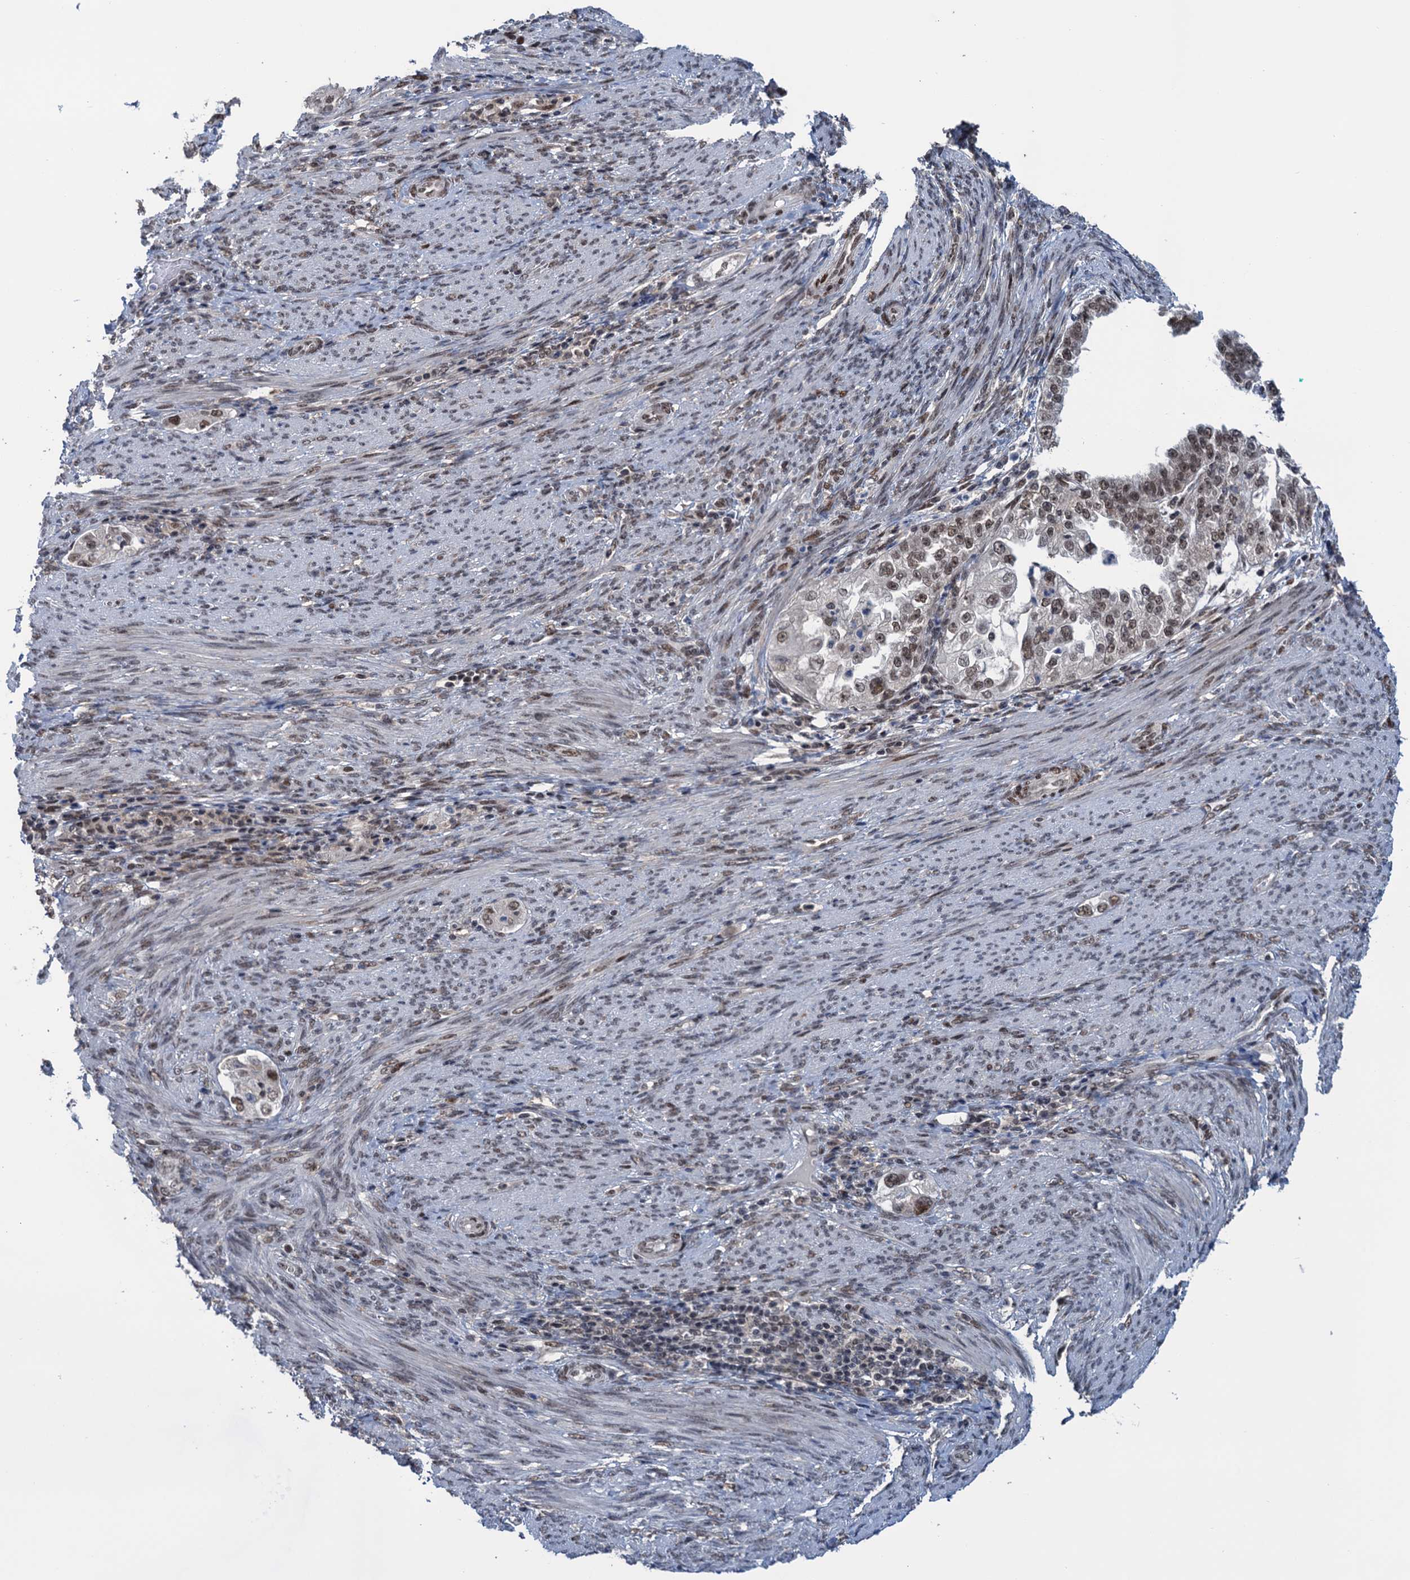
{"staining": {"intensity": "moderate", "quantity": ">75%", "location": "nuclear"}, "tissue": "endometrial cancer", "cell_type": "Tumor cells", "image_type": "cancer", "snomed": [{"axis": "morphology", "description": "Adenocarcinoma, NOS"}, {"axis": "topography", "description": "Endometrium"}], "caption": "Endometrial cancer was stained to show a protein in brown. There is medium levels of moderate nuclear staining in approximately >75% of tumor cells.", "gene": "SAE1", "patient": {"sex": "female", "age": 85}}